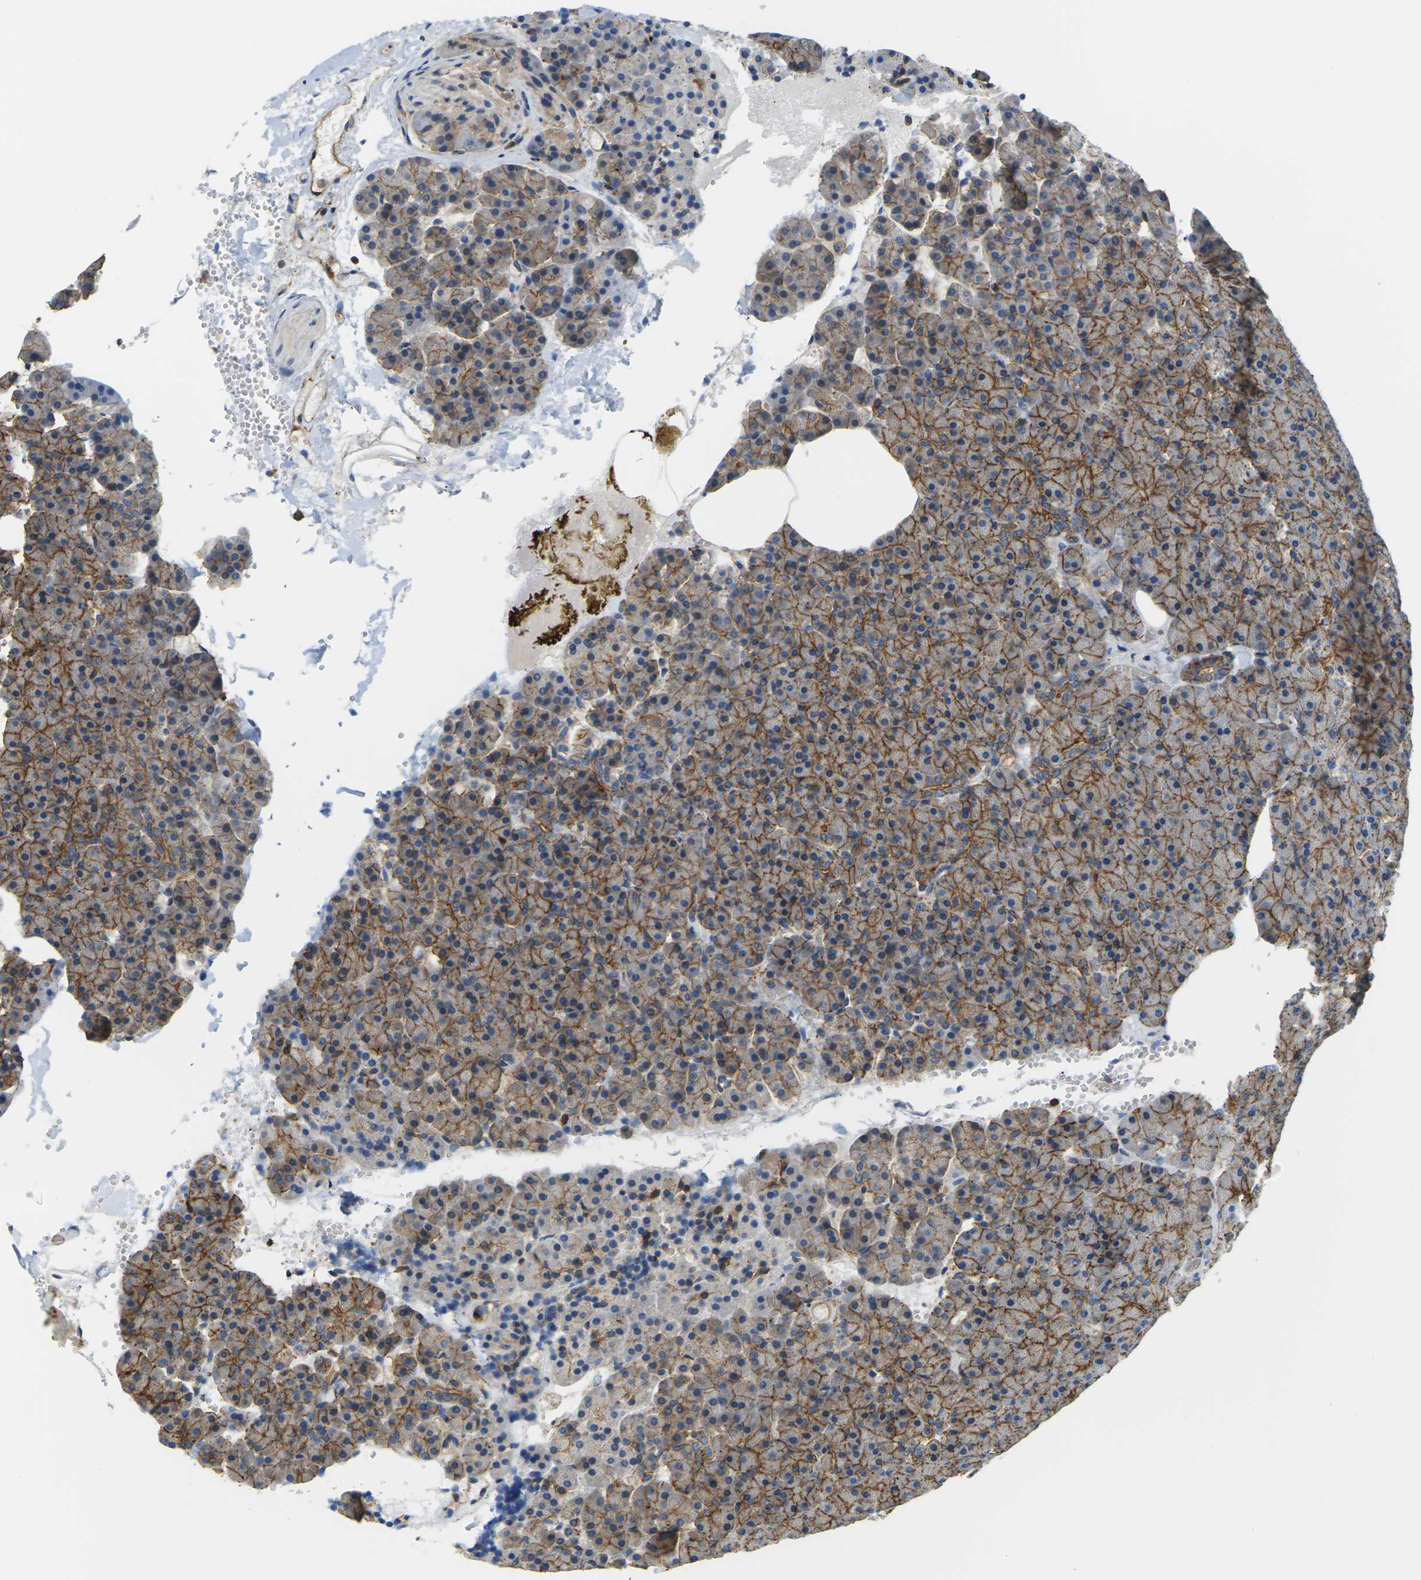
{"staining": {"intensity": "moderate", "quantity": ">75%", "location": "cytoplasmic/membranous"}, "tissue": "pancreas", "cell_type": "Exocrine glandular cells", "image_type": "normal", "snomed": [{"axis": "morphology", "description": "Normal tissue, NOS"}, {"axis": "topography", "description": "Pancreas"}], "caption": "Protein analysis of normal pancreas shows moderate cytoplasmic/membranous expression in approximately >75% of exocrine glandular cells.", "gene": "IQGAP1", "patient": {"sex": "female", "age": 35}}